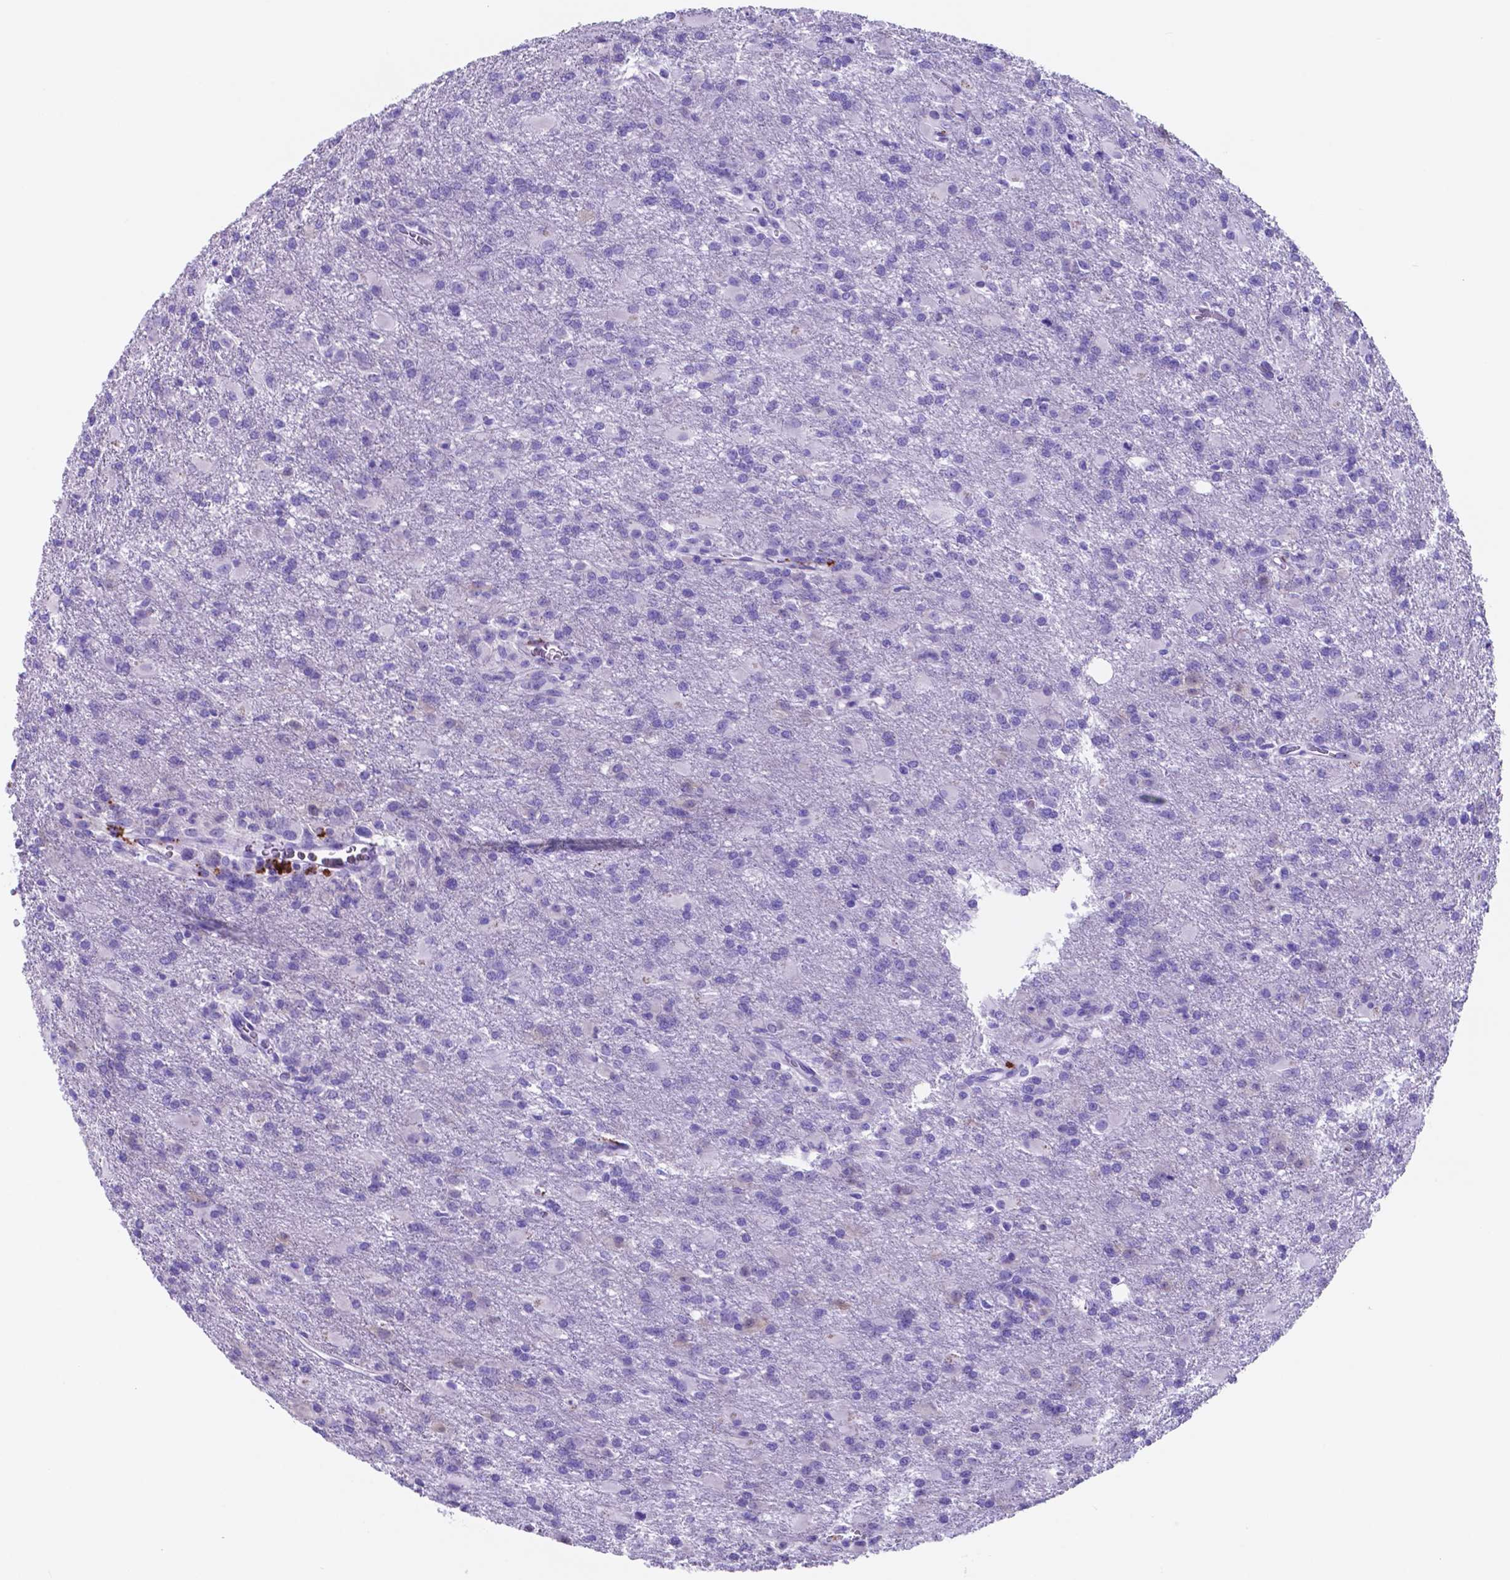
{"staining": {"intensity": "negative", "quantity": "none", "location": "none"}, "tissue": "glioma", "cell_type": "Tumor cells", "image_type": "cancer", "snomed": [{"axis": "morphology", "description": "Glioma, malignant, High grade"}, {"axis": "topography", "description": "Brain"}], "caption": "DAB immunohistochemical staining of malignant high-grade glioma reveals no significant expression in tumor cells.", "gene": "DNAAF8", "patient": {"sex": "male", "age": 68}}